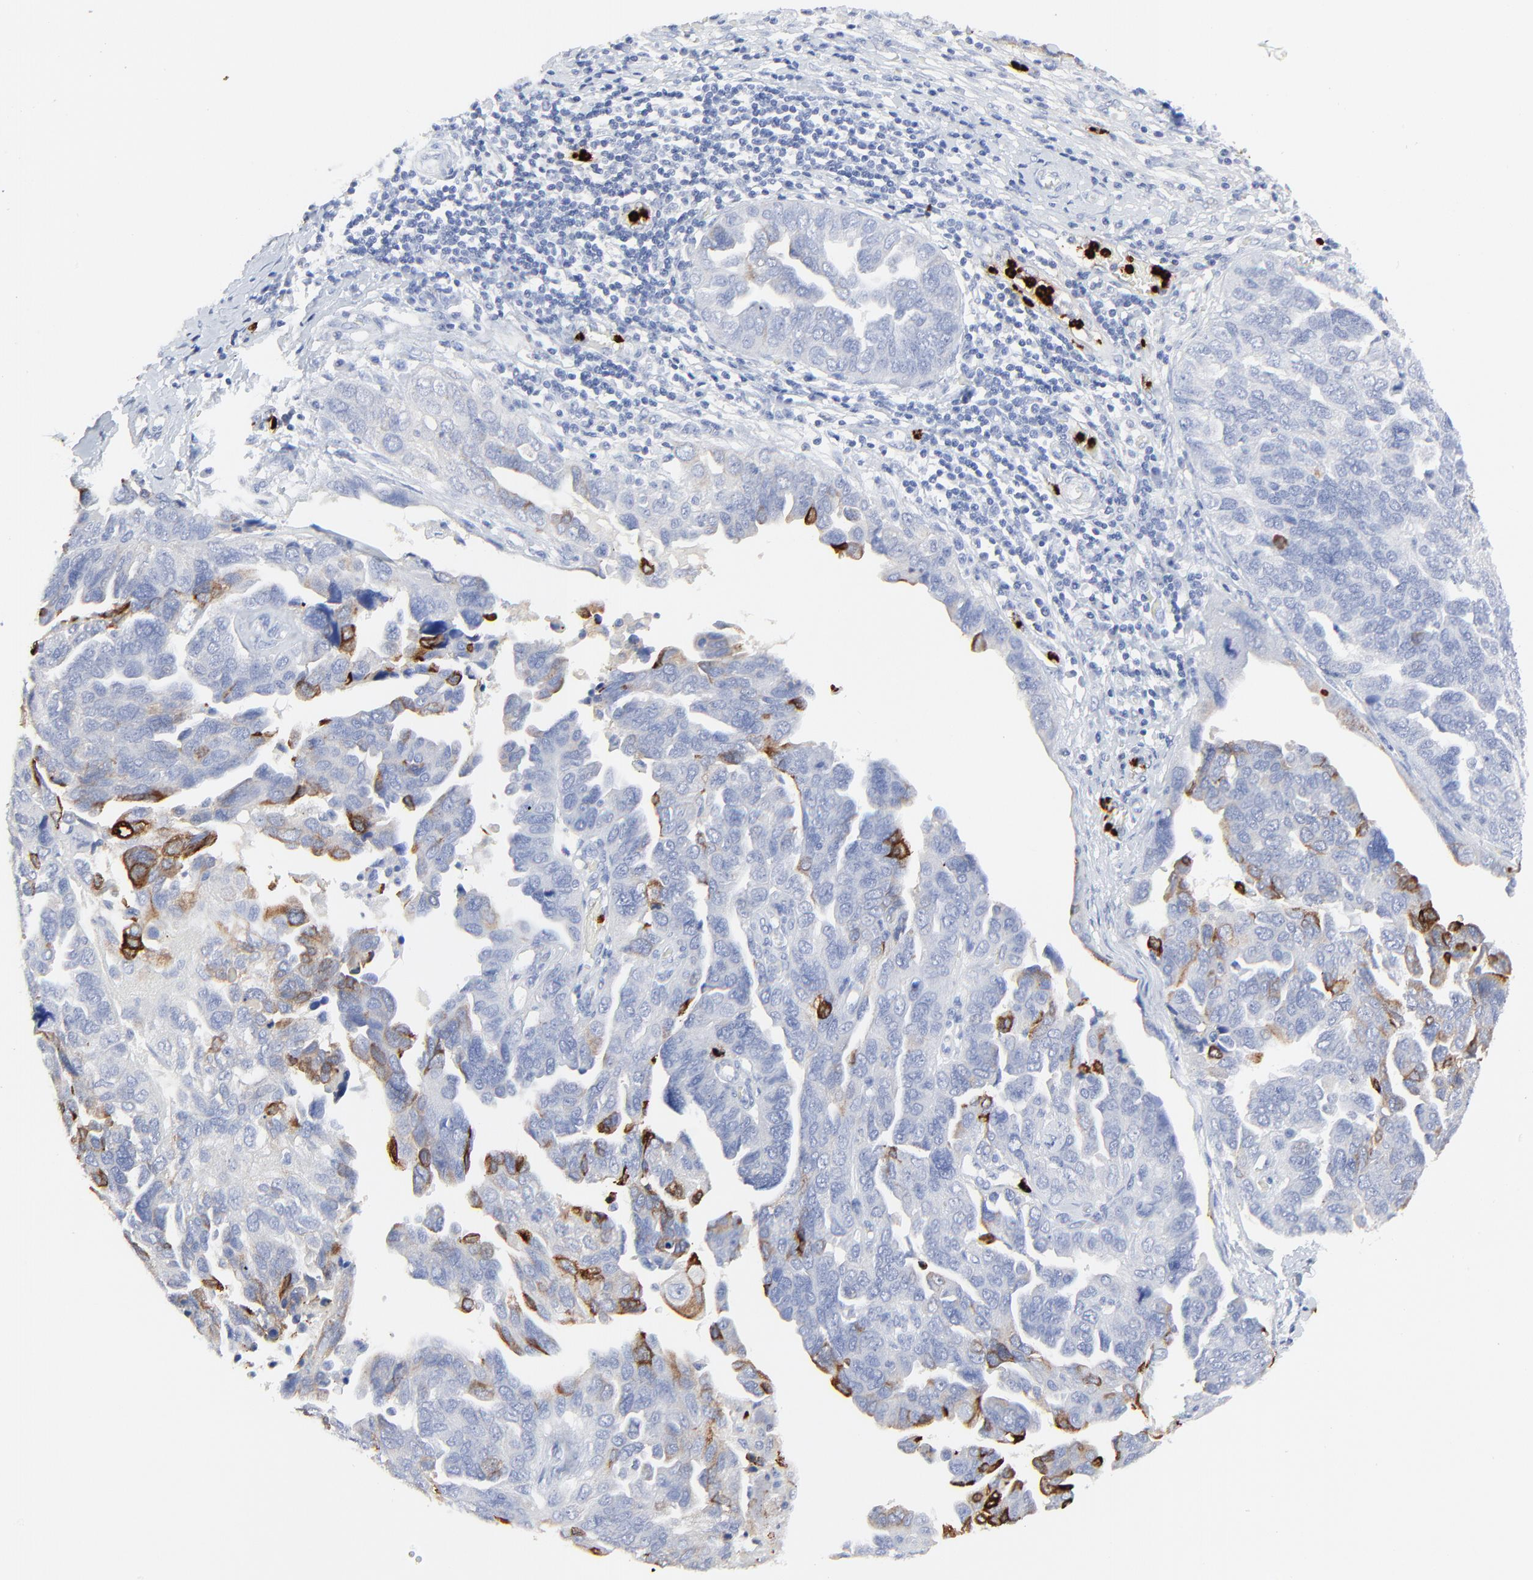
{"staining": {"intensity": "moderate", "quantity": "<25%", "location": "cytoplasmic/membranous"}, "tissue": "ovarian cancer", "cell_type": "Tumor cells", "image_type": "cancer", "snomed": [{"axis": "morphology", "description": "Cystadenocarcinoma, serous, NOS"}, {"axis": "topography", "description": "Ovary"}], "caption": "Tumor cells demonstrate moderate cytoplasmic/membranous positivity in about <25% of cells in ovarian cancer (serous cystadenocarcinoma).", "gene": "LCN2", "patient": {"sex": "female", "age": 64}}